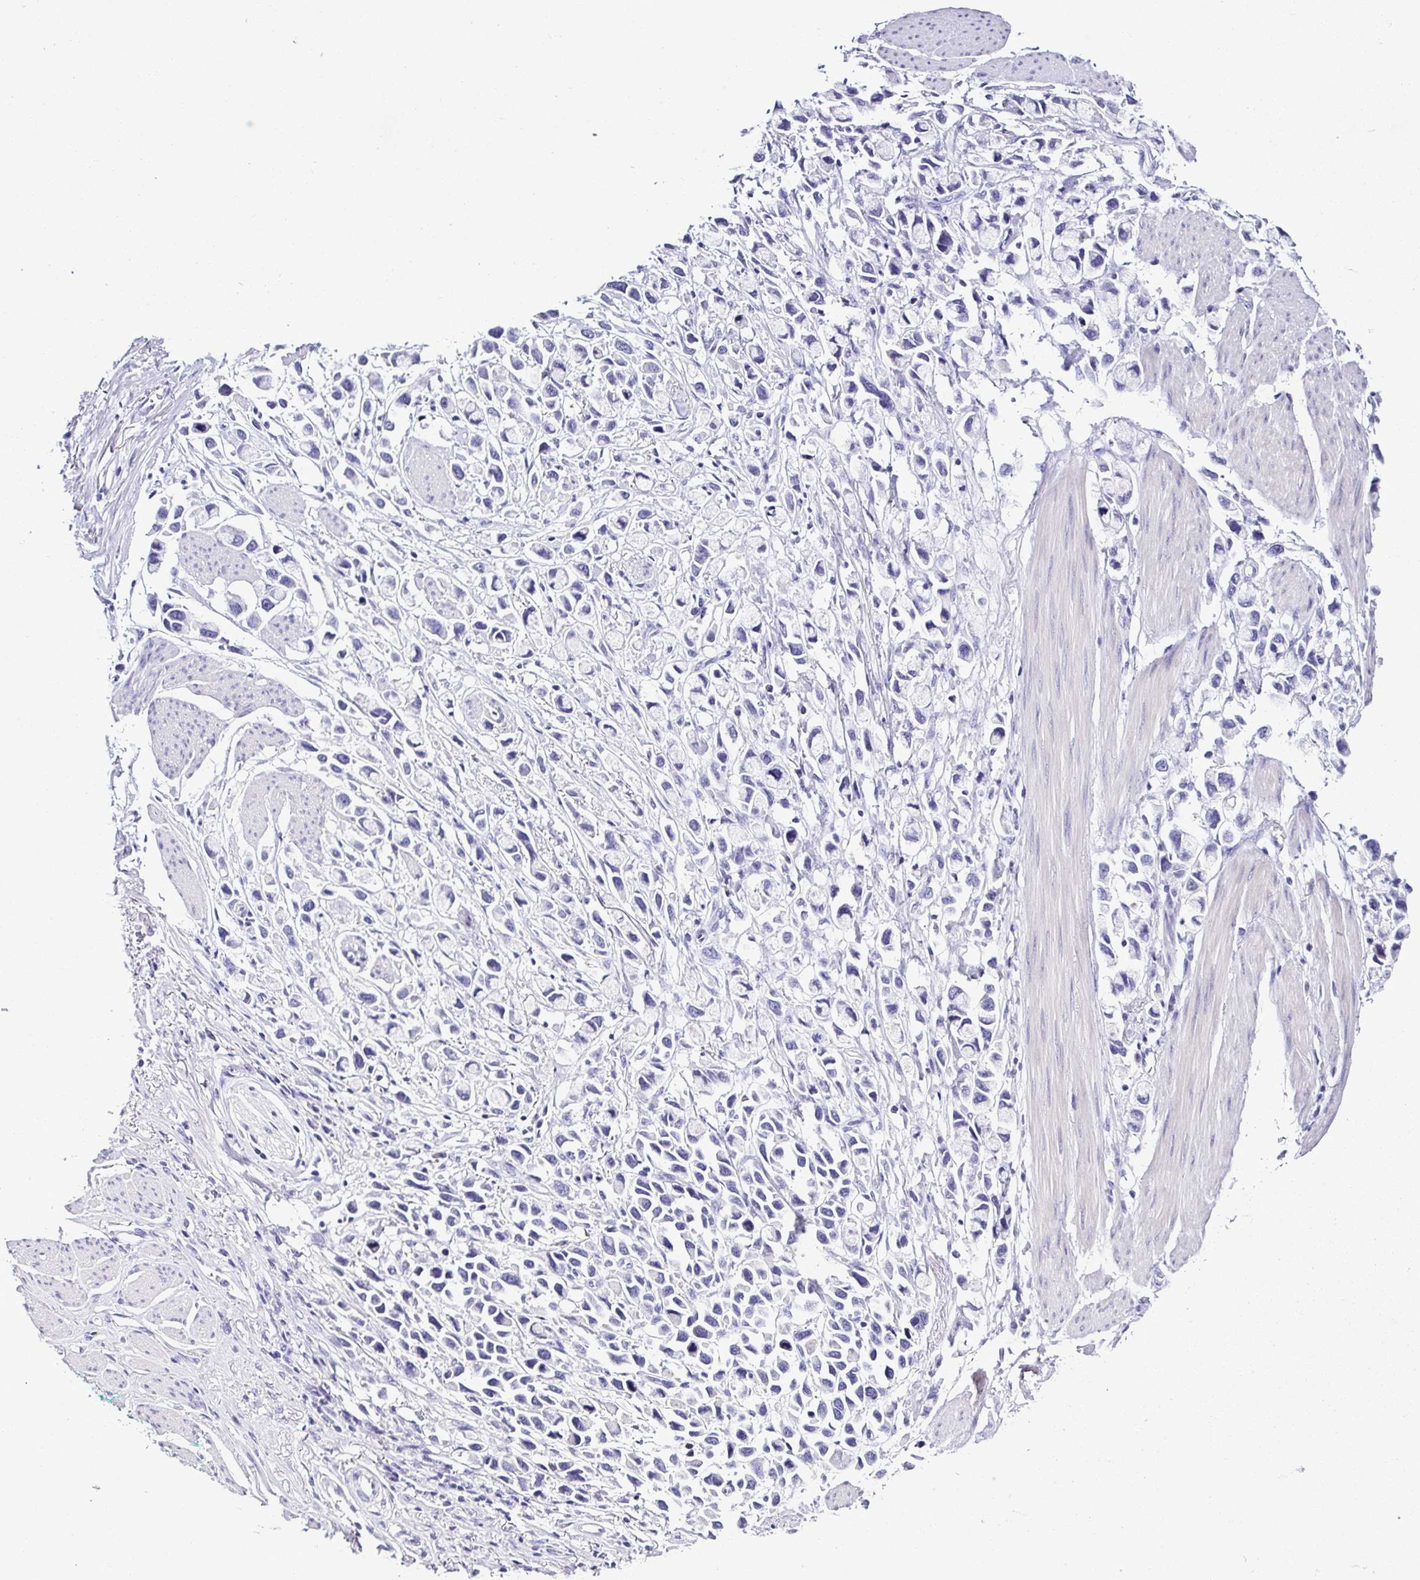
{"staining": {"intensity": "negative", "quantity": "none", "location": "none"}, "tissue": "stomach cancer", "cell_type": "Tumor cells", "image_type": "cancer", "snomed": [{"axis": "morphology", "description": "Adenocarcinoma, NOS"}, {"axis": "topography", "description": "Stomach"}], "caption": "Protein analysis of stomach cancer (adenocarcinoma) exhibits no significant positivity in tumor cells.", "gene": "SRL", "patient": {"sex": "female", "age": 81}}